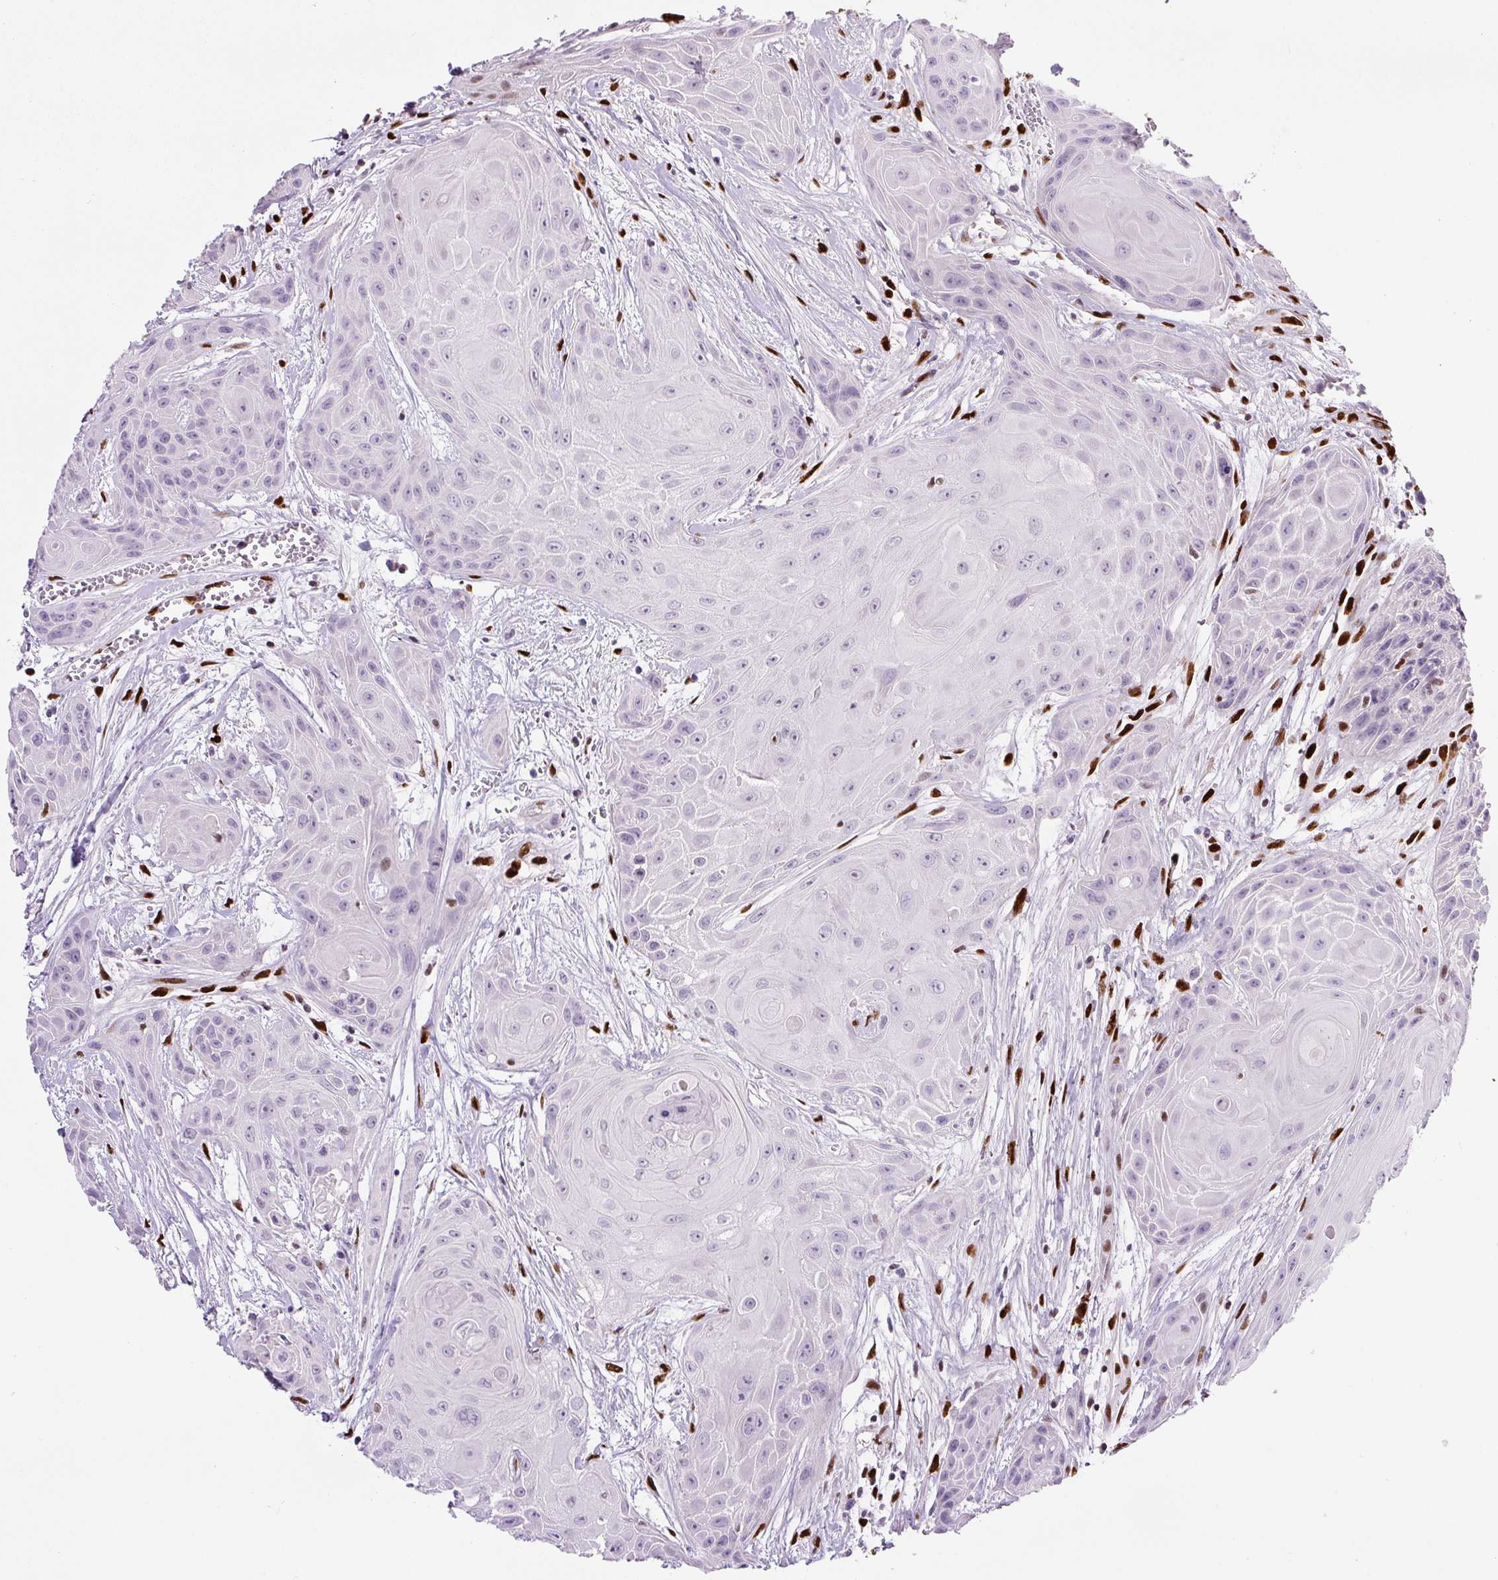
{"staining": {"intensity": "negative", "quantity": "none", "location": "none"}, "tissue": "head and neck cancer", "cell_type": "Tumor cells", "image_type": "cancer", "snomed": [{"axis": "morphology", "description": "Squamous cell carcinoma, NOS"}, {"axis": "topography", "description": "Head-Neck"}], "caption": "Head and neck squamous cell carcinoma stained for a protein using IHC demonstrates no positivity tumor cells.", "gene": "ZEB1", "patient": {"sex": "female", "age": 73}}